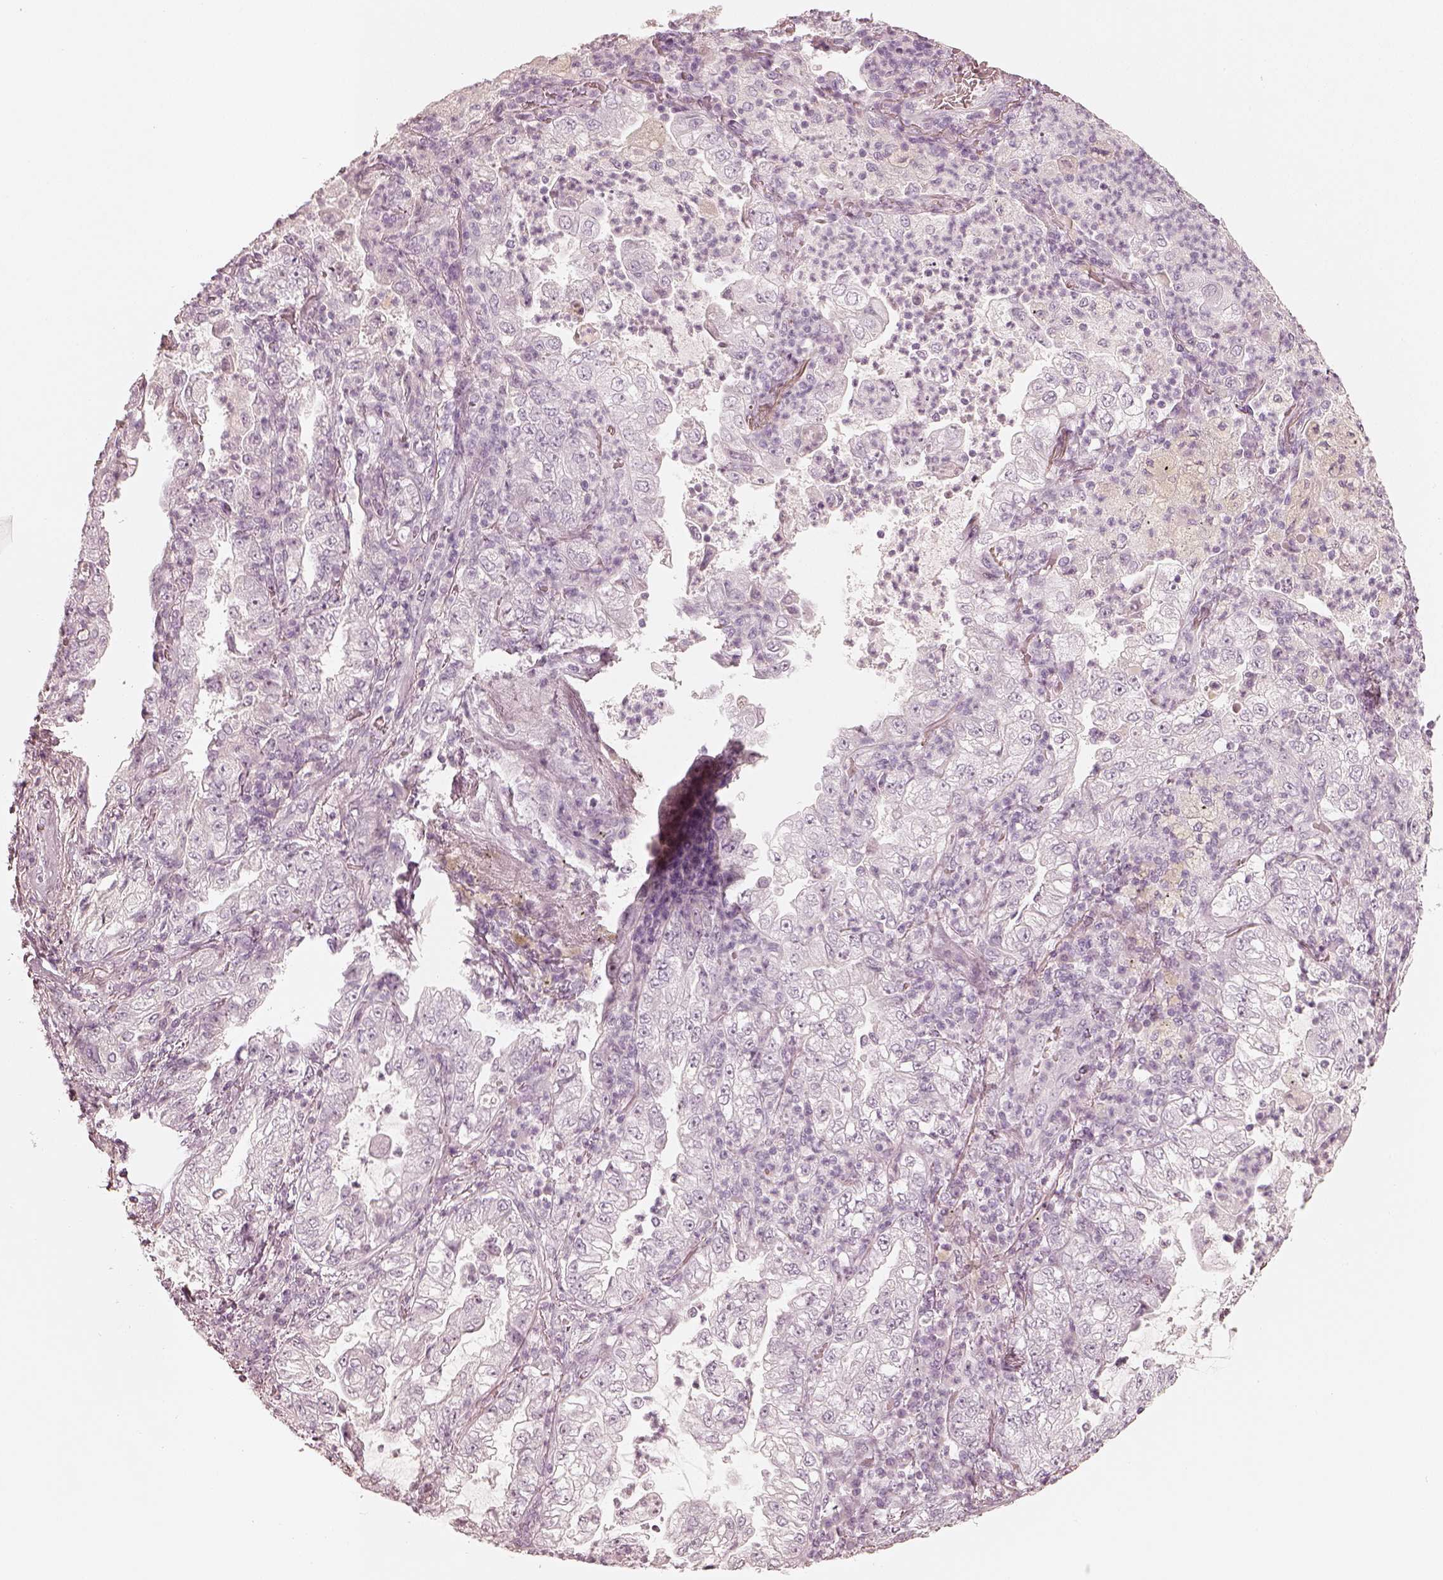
{"staining": {"intensity": "negative", "quantity": "none", "location": "none"}, "tissue": "lung cancer", "cell_type": "Tumor cells", "image_type": "cancer", "snomed": [{"axis": "morphology", "description": "Adenocarcinoma, NOS"}, {"axis": "topography", "description": "Lung"}], "caption": "Lung cancer (adenocarcinoma) was stained to show a protein in brown. There is no significant staining in tumor cells. Nuclei are stained in blue.", "gene": "KRT82", "patient": {"sex": "female", "age": 73}}